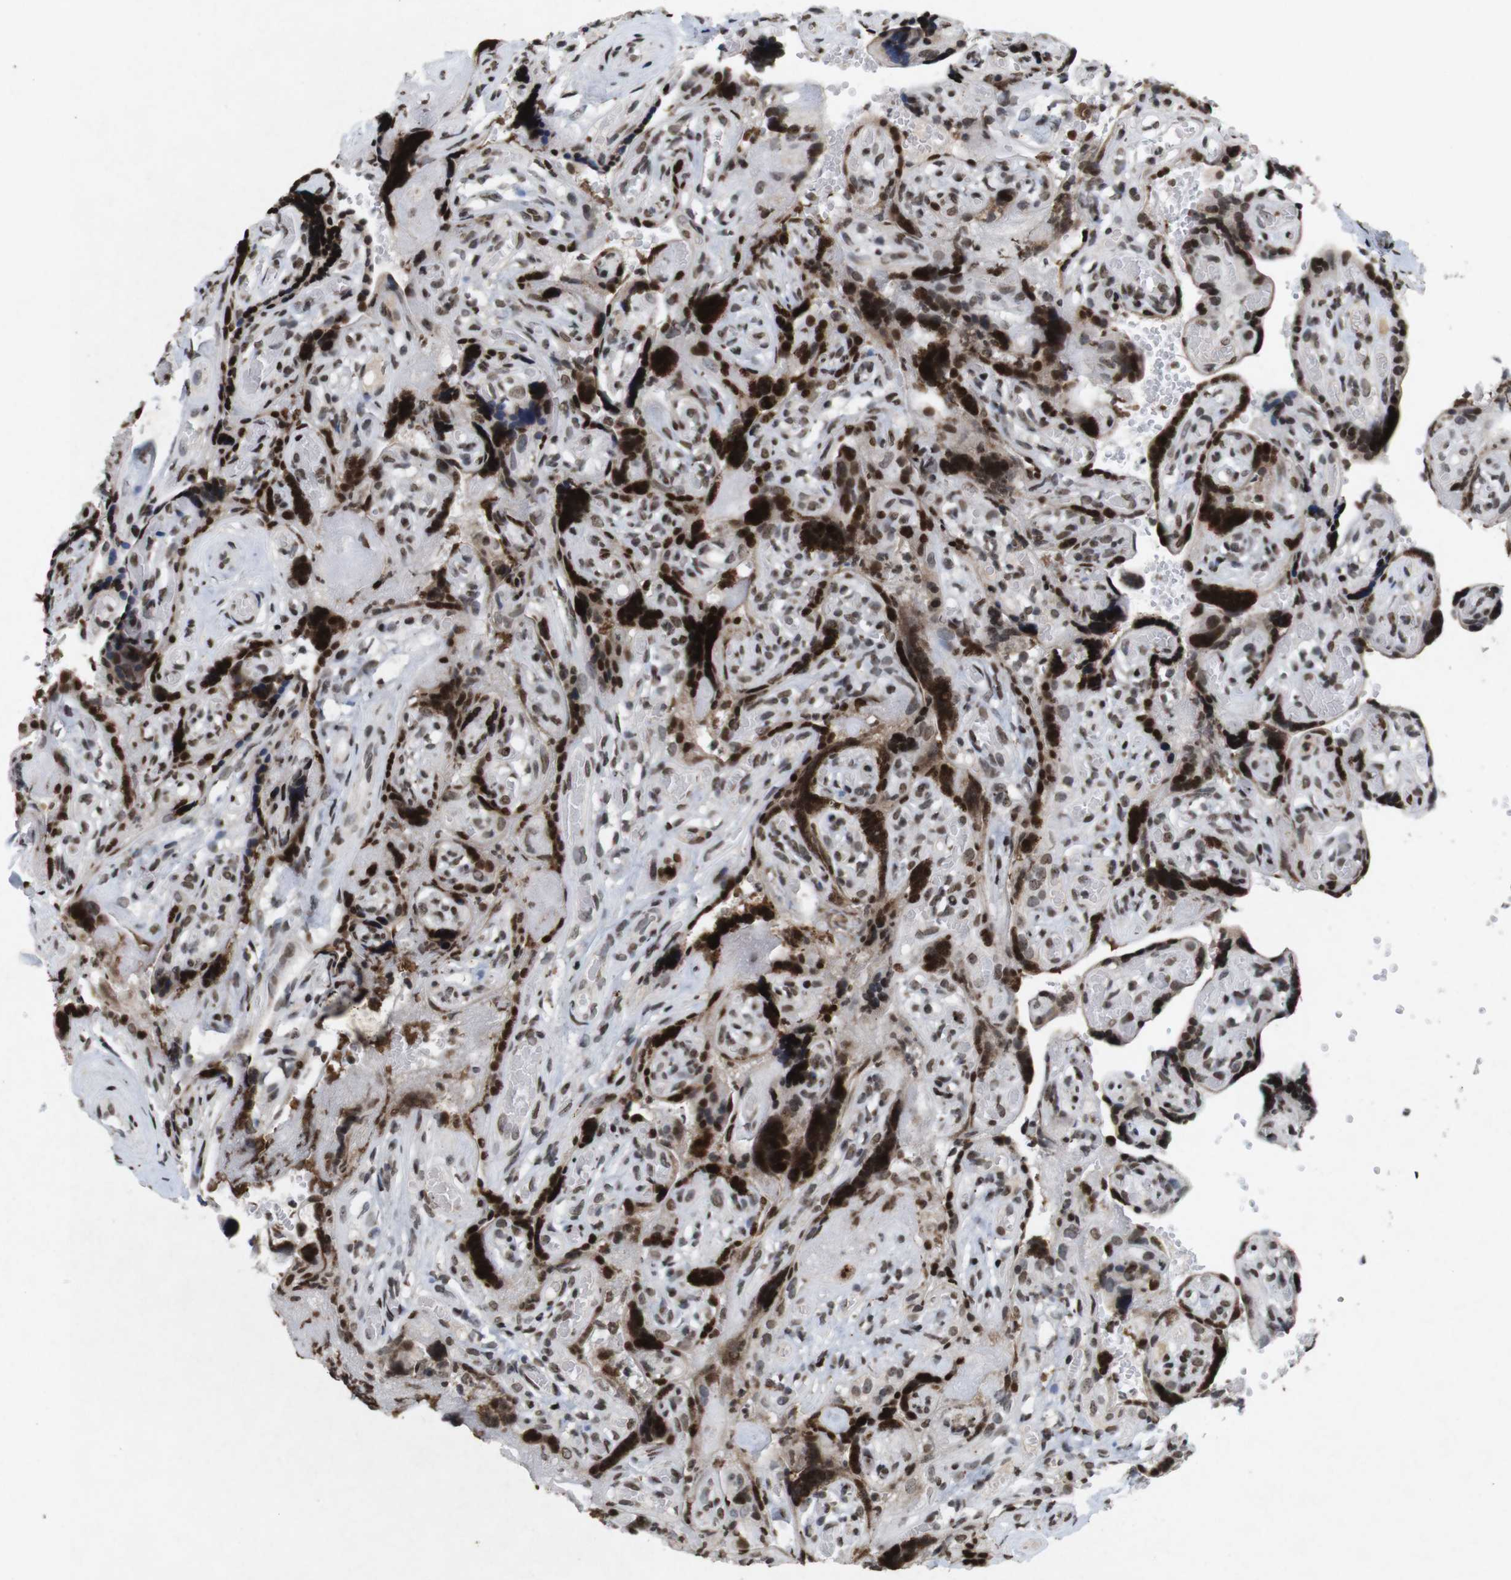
{"staining": {"intensity": "weak", "quantity": ">75%", "location": "nuclear"}, "tissue": "placenta", "cell_type": "Decidual cells", "image_type": "normal", "snomed": [{"axis": "morphology", "description": "Normal tissue, NOS"}, {"axis": "topography", "description": "Placenta"}], "caption": "The immunohistochemical stain labels weak nuclear staining in decidual cells of benign placenta. Using DAB (brown) and hematoxylin (blue) stains, captured at high magnification using brightfield microscopy.", "gene": "MAGEH1", "patient": {"sex": "female", "age": 30}}